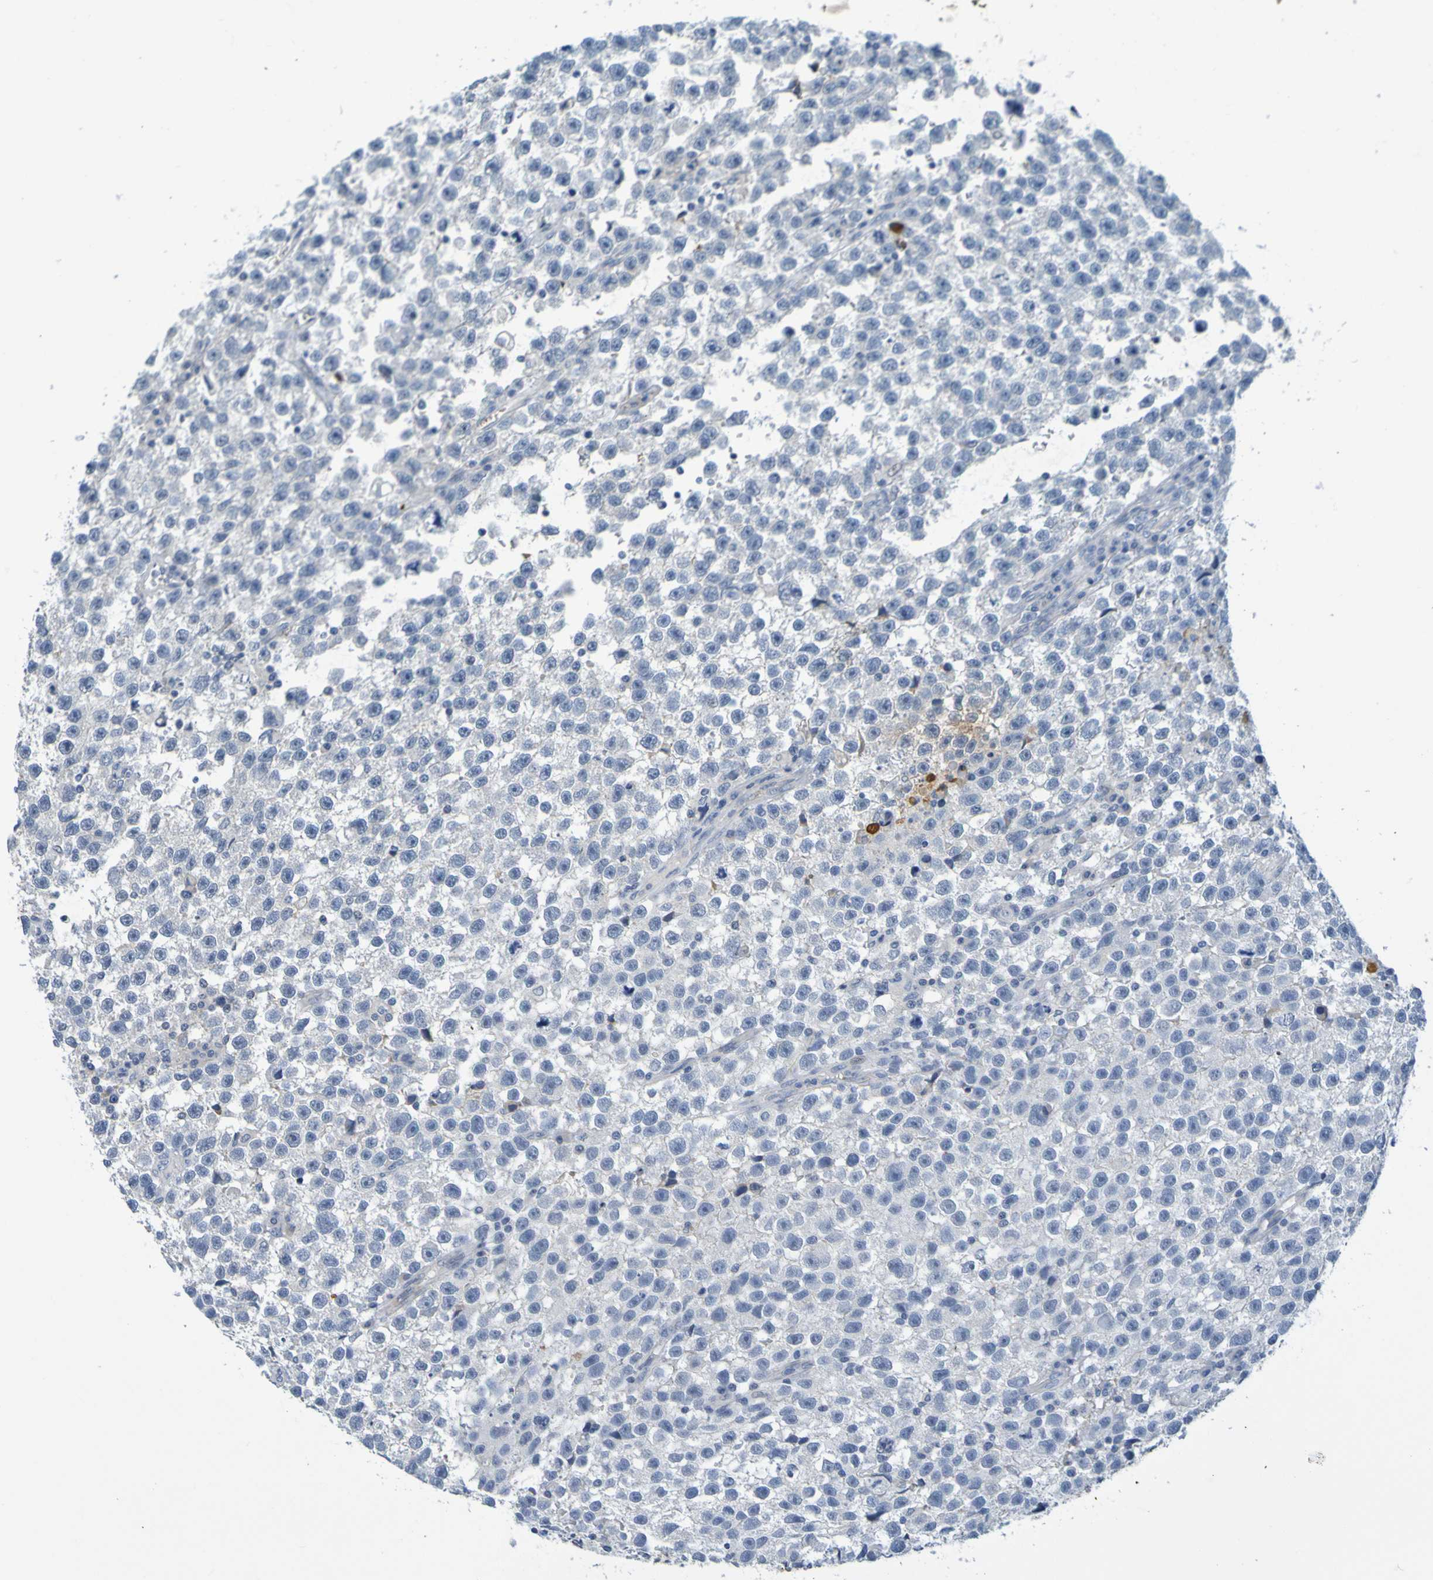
{"staining": {"intensity": "negative", "quantity": "none", "location": "none"}, "tissue": "testis cancer", "cell_type": "Tumor cells", "image_type": "cancer", "snomed": [{"axis": "morphology", "description": "Seminoma, NOS"}, {"axis": "topography", "description": "Testis"}], "caption": "This is a photomicrograph of immunohistochemistry staining of seminoma (testis), which shows no expression in tumor cells.", "gene": "IL10", "patient": {"sex": "male", "age": 33}}